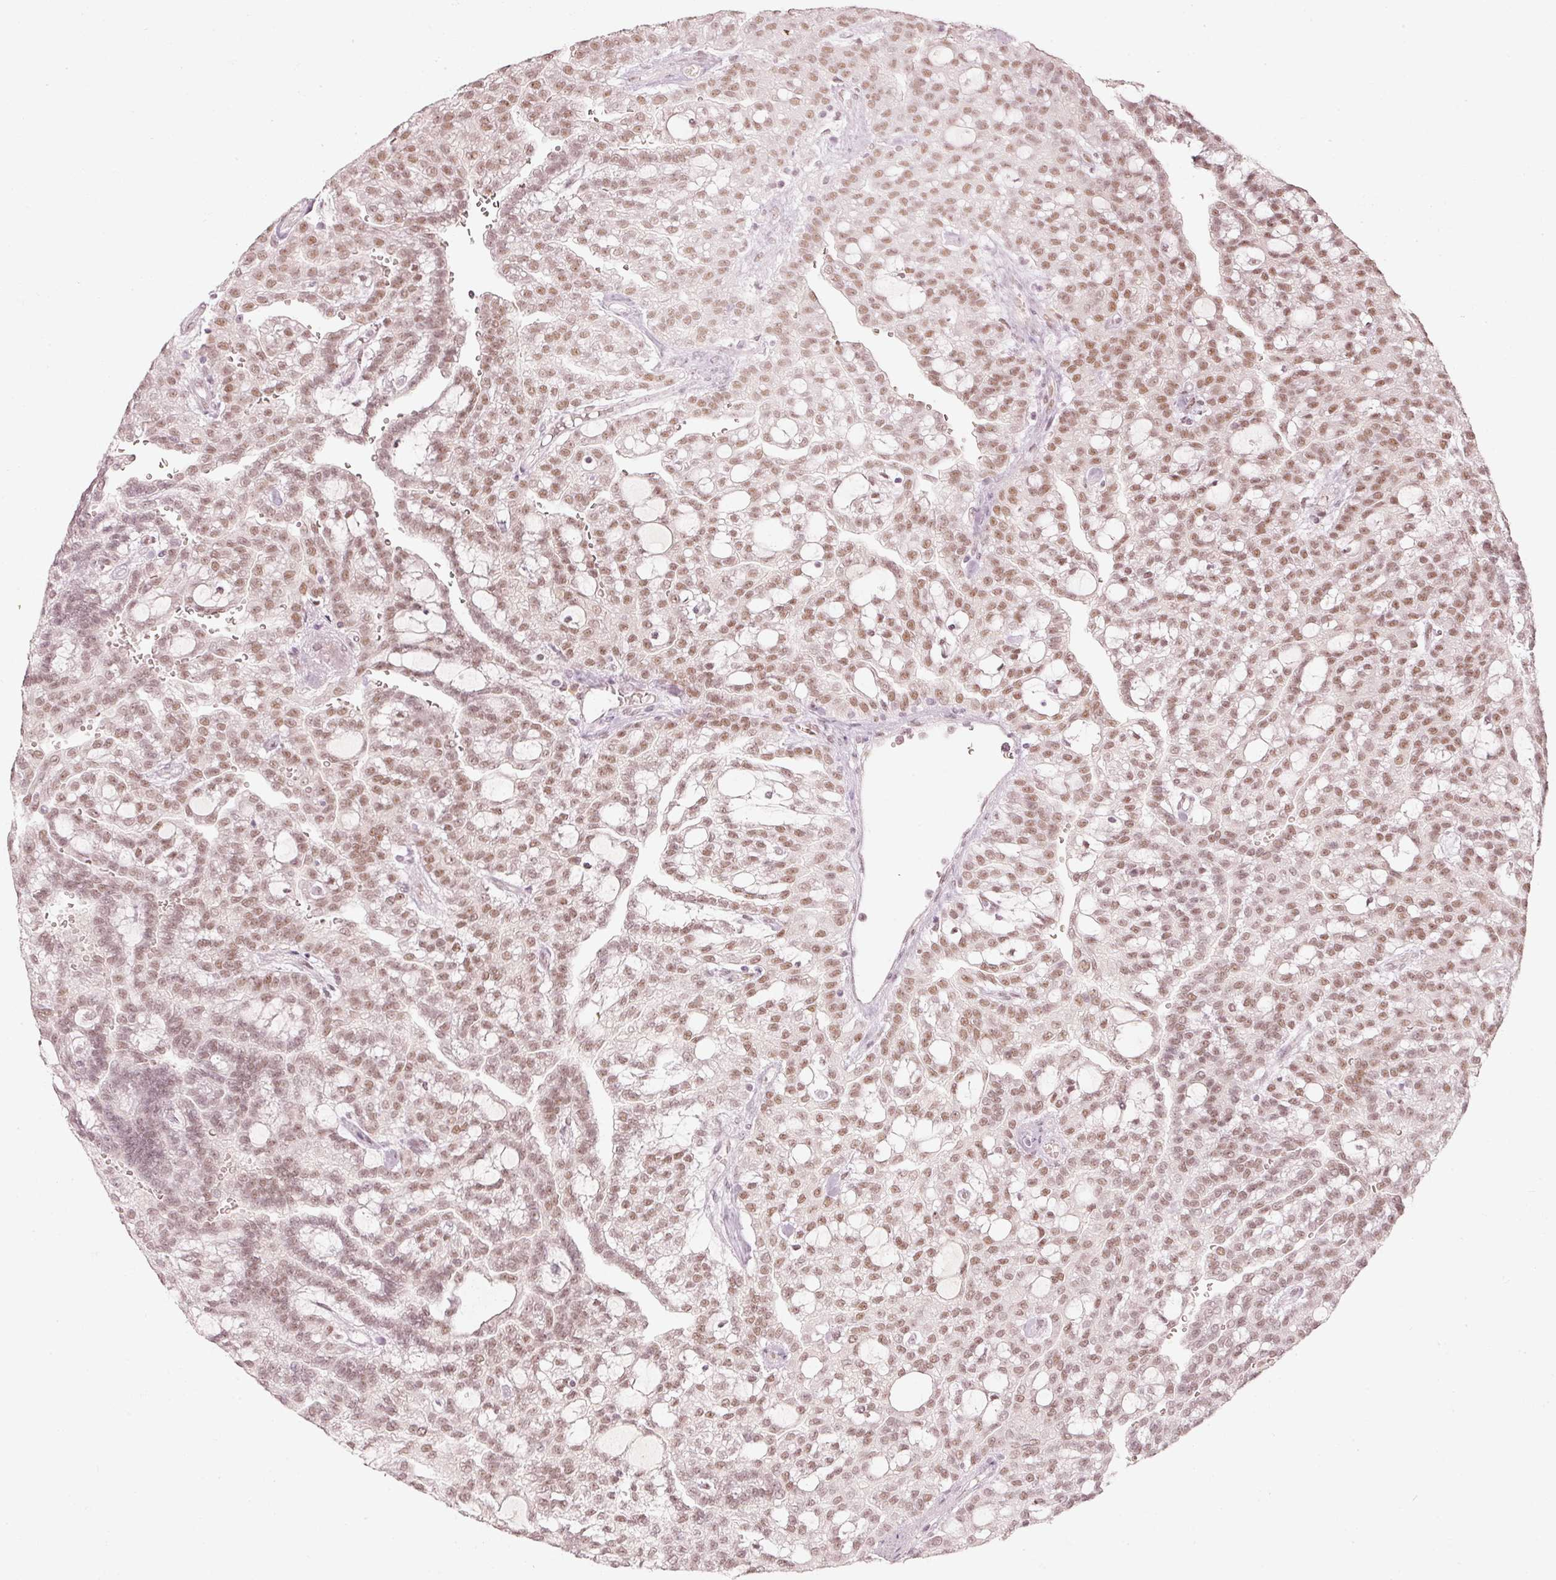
{"staining": {"intensity": "moderate", "quantity": ">75%", "location": "nuclear"}, "tissue": "renal cancer", "cell_type": "Tumor cells", "image_type": "cancer", "snomed": [{"axis": "morphology", "description": "Adenocarcinoma, NOS"}, {"axis": "topography", "description": "Kidney"}], "caption": "The immunohistochemical stain highlights moderate nuclear staining in tumor cells of renal adenocarcinoma tissue.", "gene": "PPP1R10", "patient": {"sex": "male", "age": 63}}